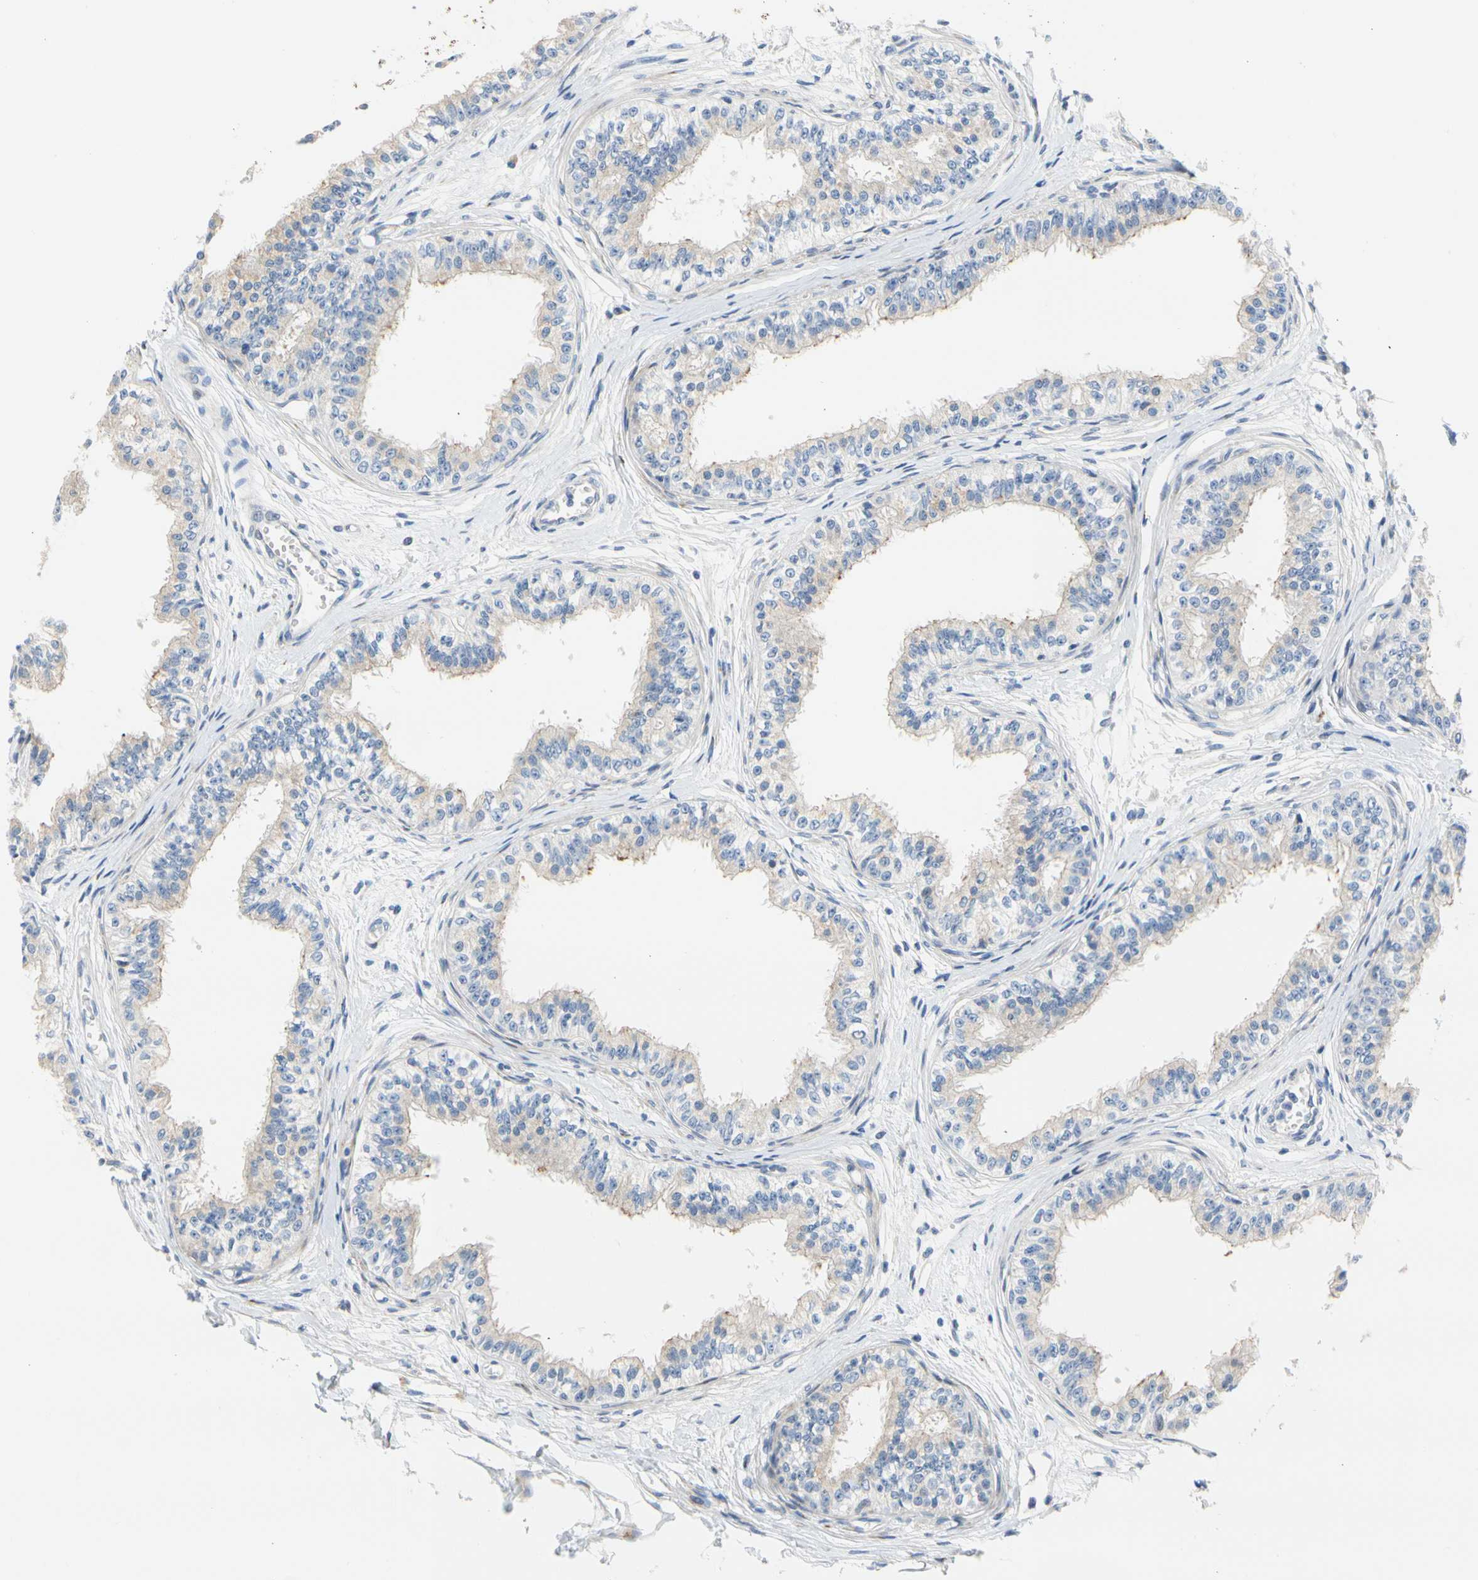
{"staining": {"intensity": "weak", "quantity": "25%-75%", "location": "cytoplasmic/membranous"}, "tissue": "epididymis", "cell_type": "Glandular cells", "image_type": "normal", "snomed": [{"axis": "morphology", "description": "Normal tissue, NOS"}, {"axis": "morphology", "description": "Adenocarcinoma, metastatic, NOS"}, {"axis": "topography", "description": "Testis"}, {"axis": "topography", "description": "Epididymis"}], "caption": "Epididymis stained with DAB (3,3'-diaminobenzidine) IHC demonstrates low levels of weak cytoplasmic/membranous positivity in about 25%-75% of glandular cells.", "gene": "ZNF236", "patient": {"sex": "male", "age": 26}}